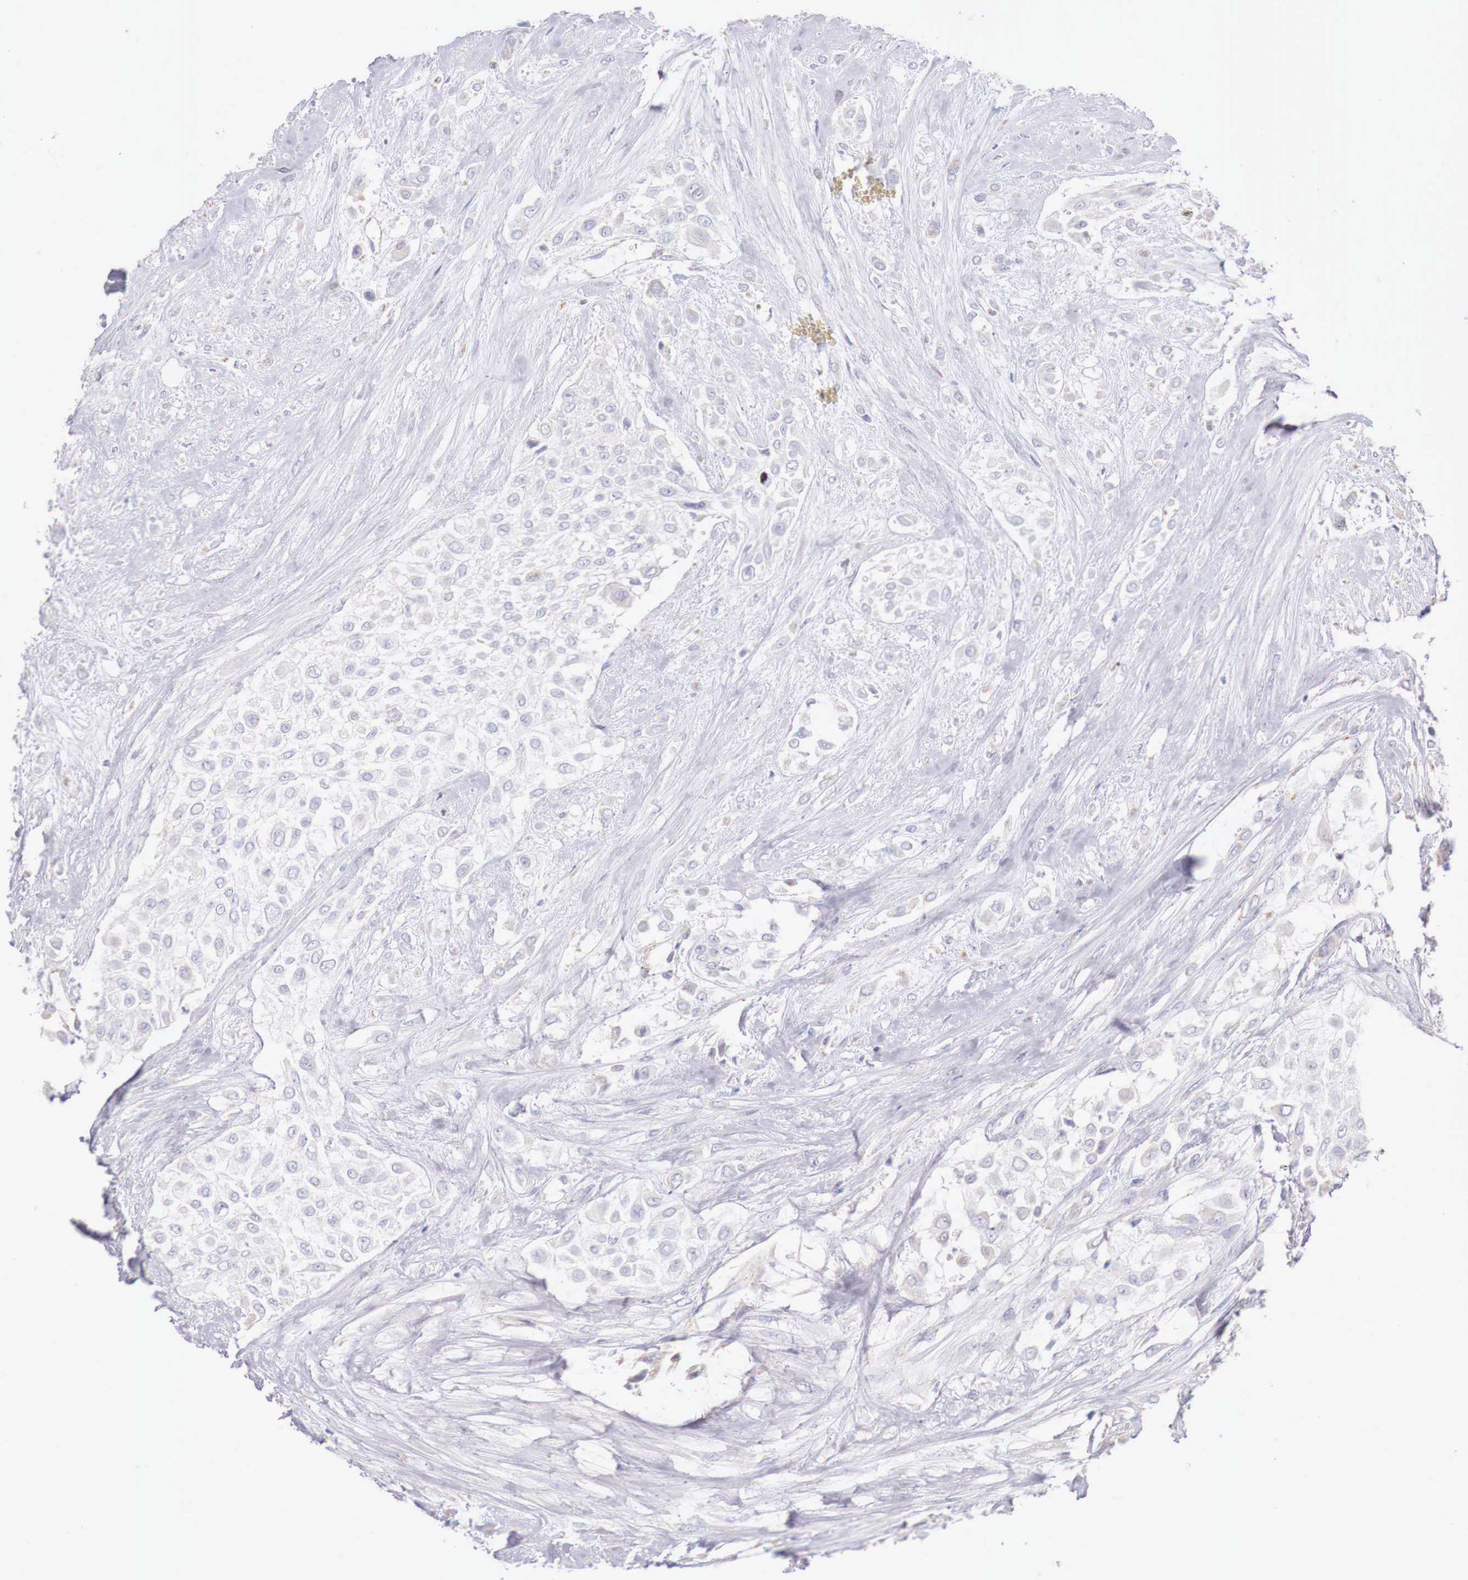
{"staining": {"intensity": "negative", "quantity": "none", "location": "none"}, "tissue": "urothelial cancer", "cell_type": "Tumor cells", "image_type": "cancer", "snomed": [{"axis": "morphology", "description": "Urothelial carcinoma, High grade"}, {"axis": "topography", "description": "Urinary bladder"}], "caption": "This photomicrograph is of high-grade urothelial carcinoma stained with immunohistochemistry to label a protein in brown with the nuclei are counter-stained blue. There is no positivity in tumor cells.", "gene": "IDH3G", "patient": {"sex": "male", "age": 57}}